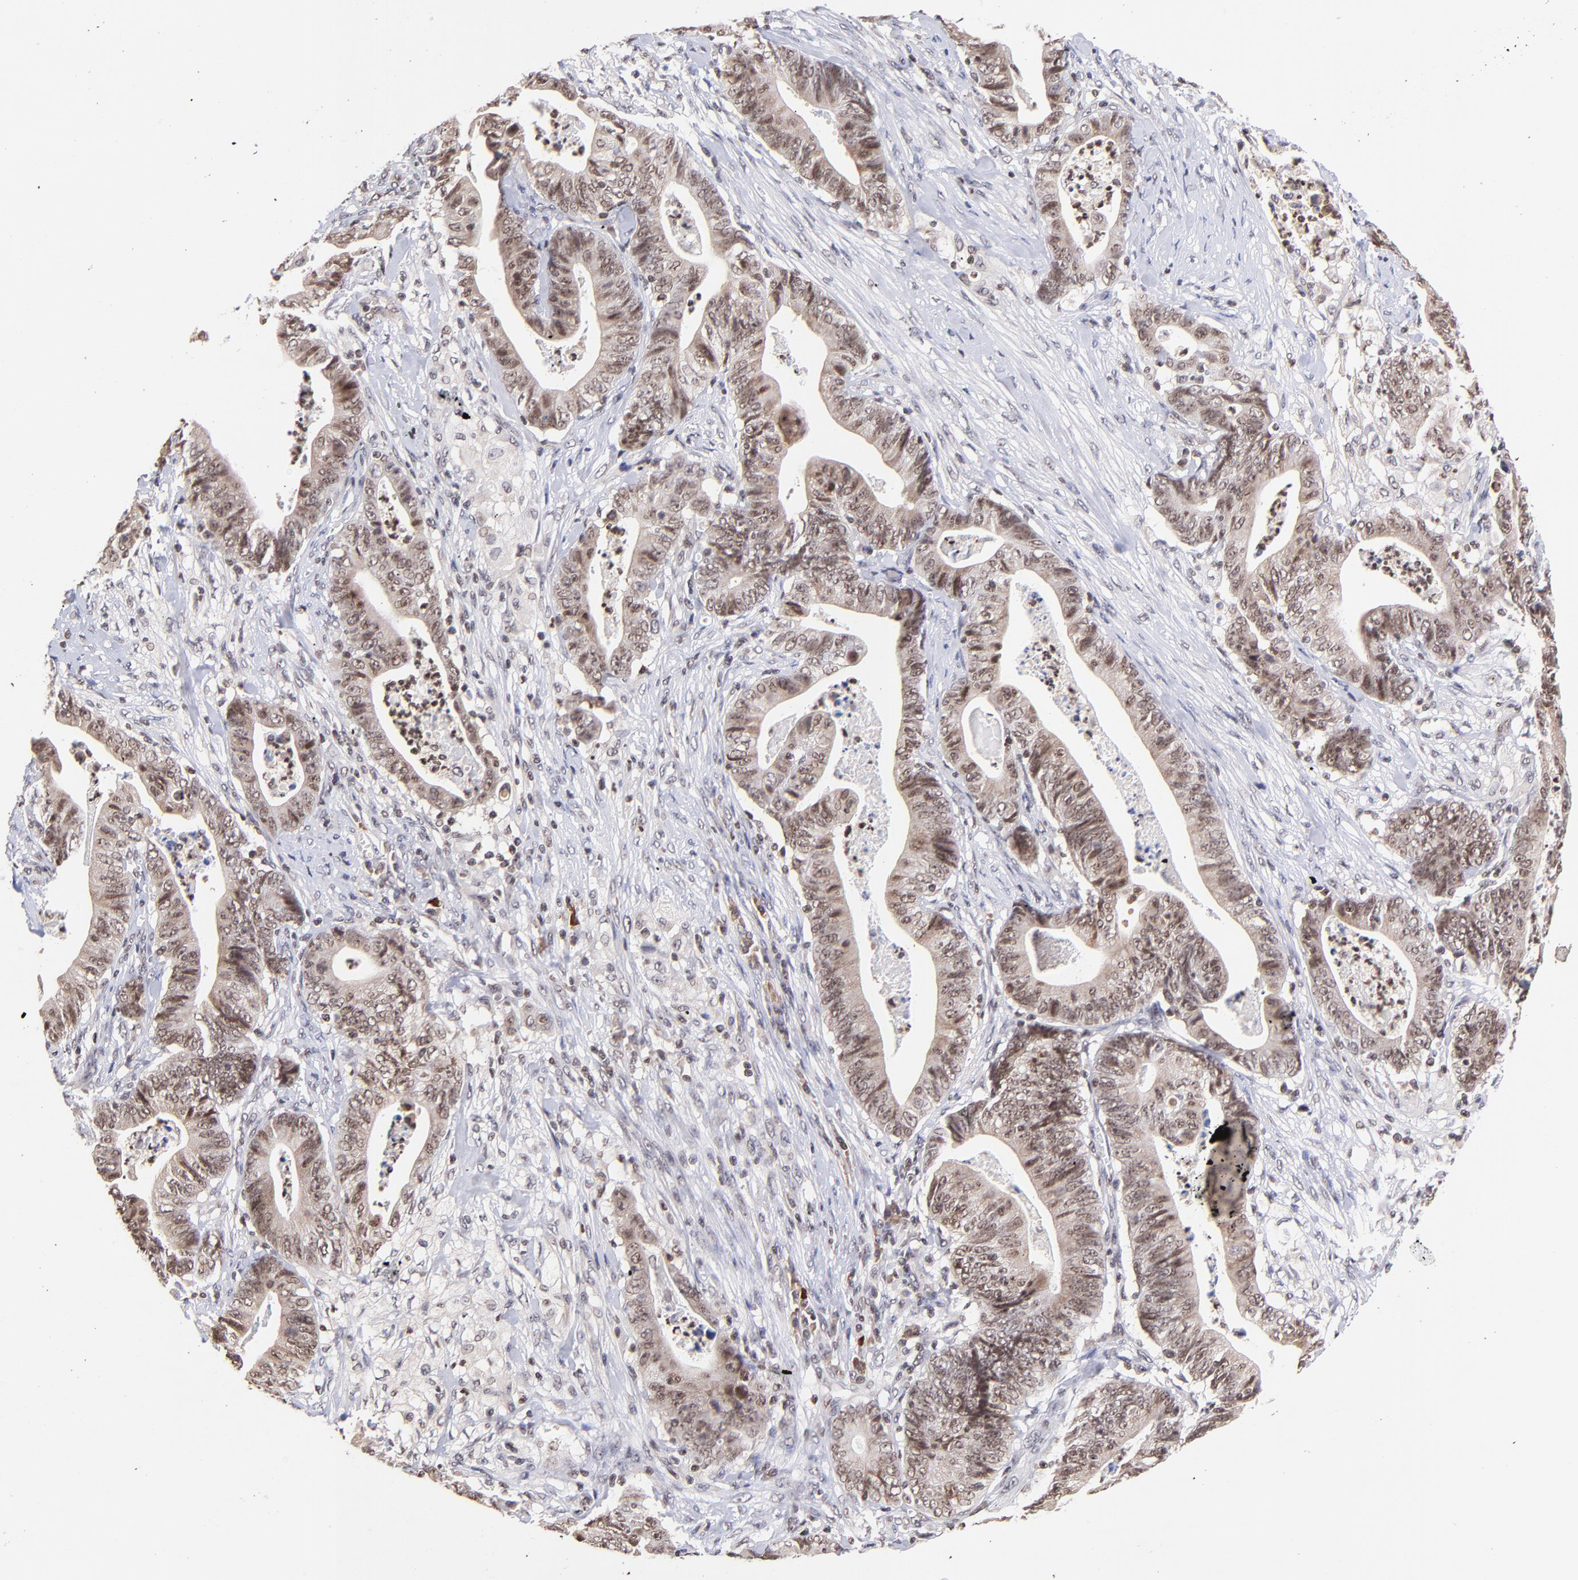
{"staining": {"intensity": "moderate", "quantity": ">75%", "location": "cytoplasmic/membranous,nuclear"}, "tissue": "stomach cancer", "cell_type": "Tumor cells", "image_type": "cancer", "snomed": [{"axis": "morphology", "description": "Adenocarcinoma, NOS"}, {"axis": "topography", "description": "Stomach, lower"}], "caption": "Protein positivity by immunohistochemistry (IHC) exhibits moderate cytoplasmic/membranous and nuclear staining in approximately >75% of tumor cells in stomach cancer (adenocarcinoma).", "gene": "WDR25", "patient": {"sex": "female", "age": 86}}